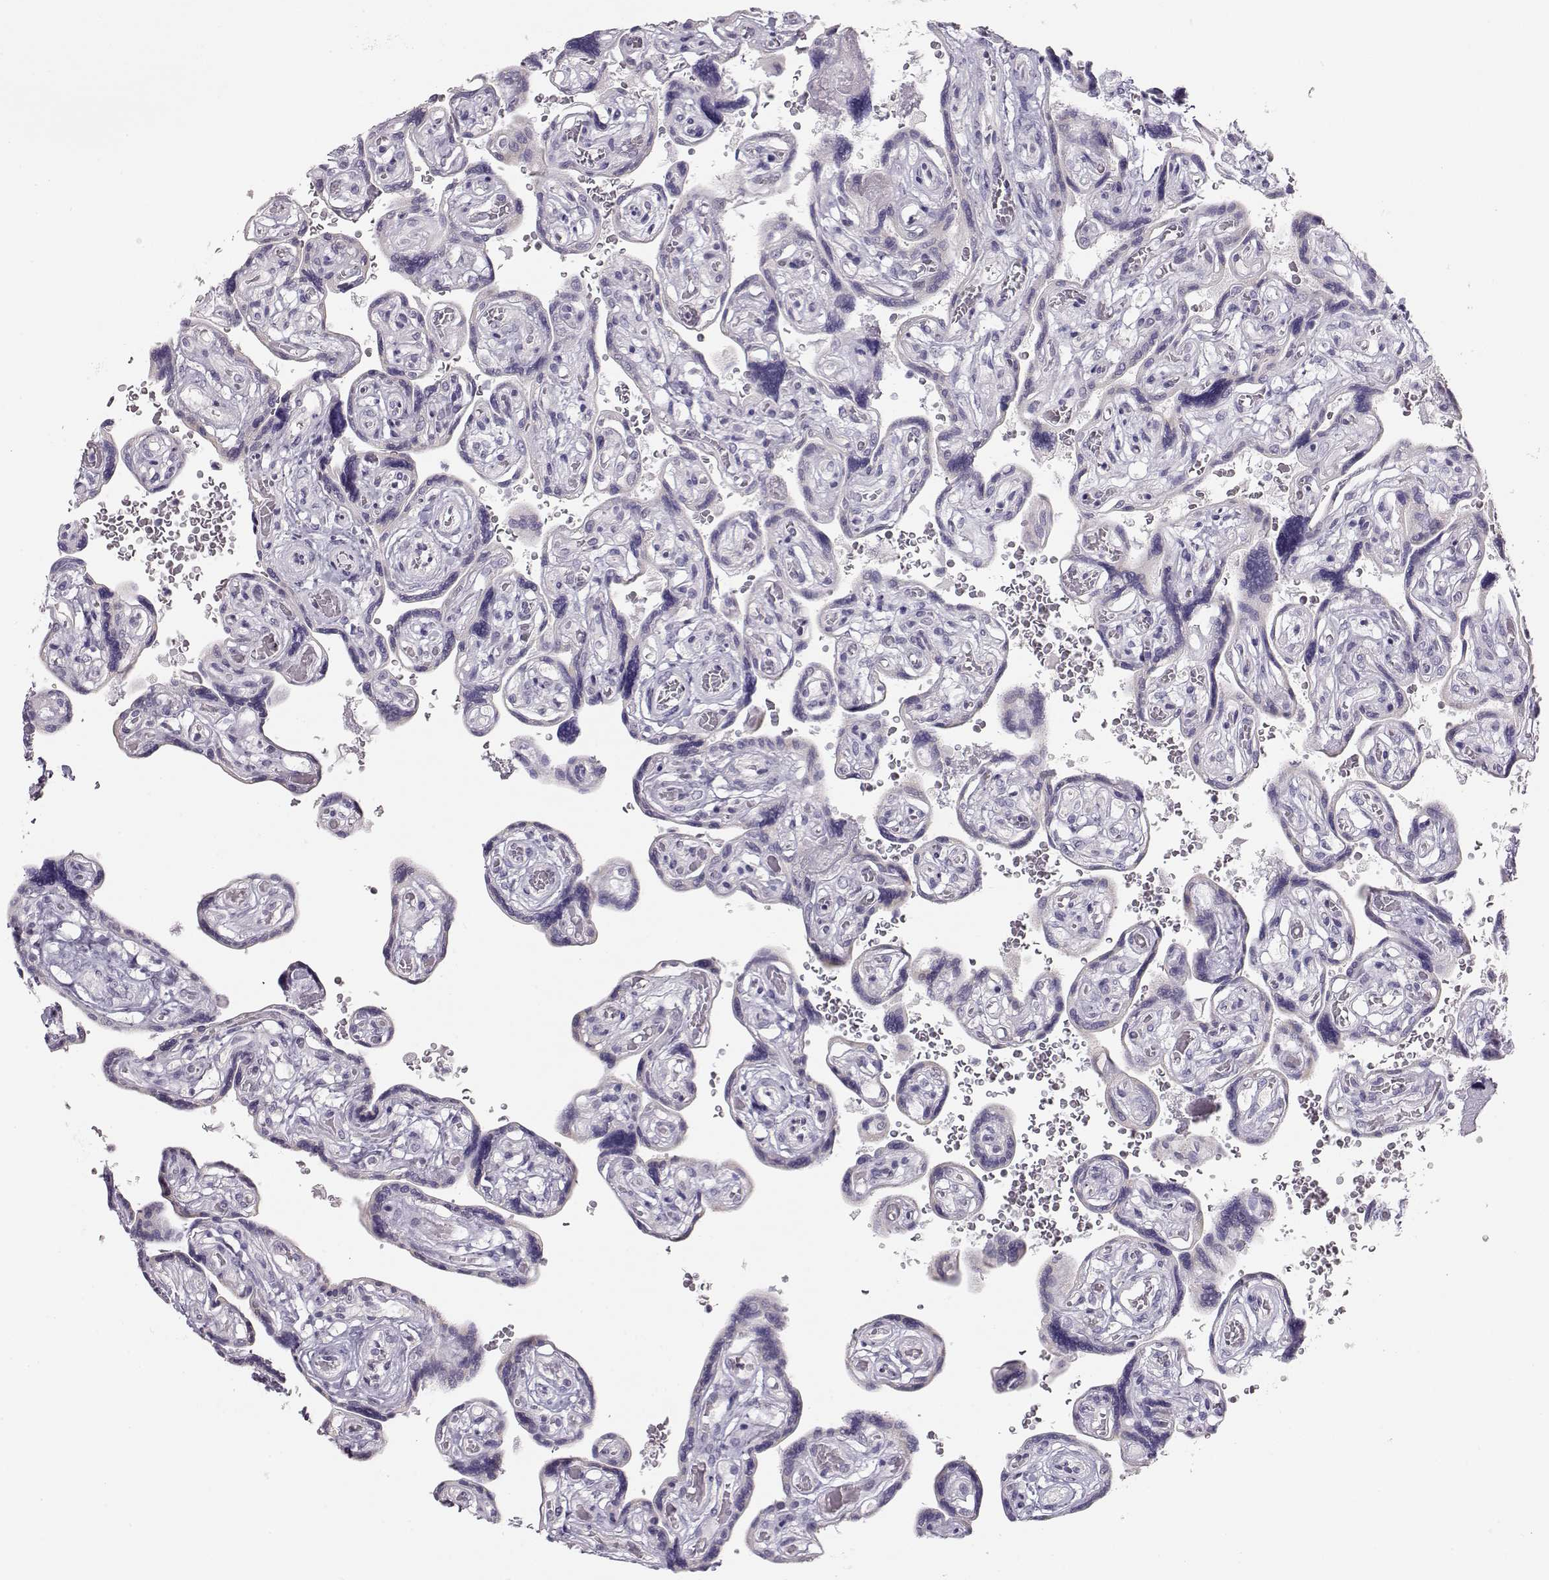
{"staining": {"intensity": "negative", "quantity": "none", "location": "none"}, "tissue": "placenta", "cell_type": "Decidual cells", "image_type": "normal", "snomed": [{"axis": "morphology", "description": "Normal tissue, NOS"}, {"axis": "topography", "description": "Placenta"}], "caption": "A high-resolution micrograph shows immunohistochemistry staining of benign placenta, which shows no significant expression in decidual cells. (DAB (3,3'-diaminobenzidine) IHC visualized using brightfield microscopy, high magnification).", "gene": "IMPG1", "patient": {"sex": "female", "age": 32}}